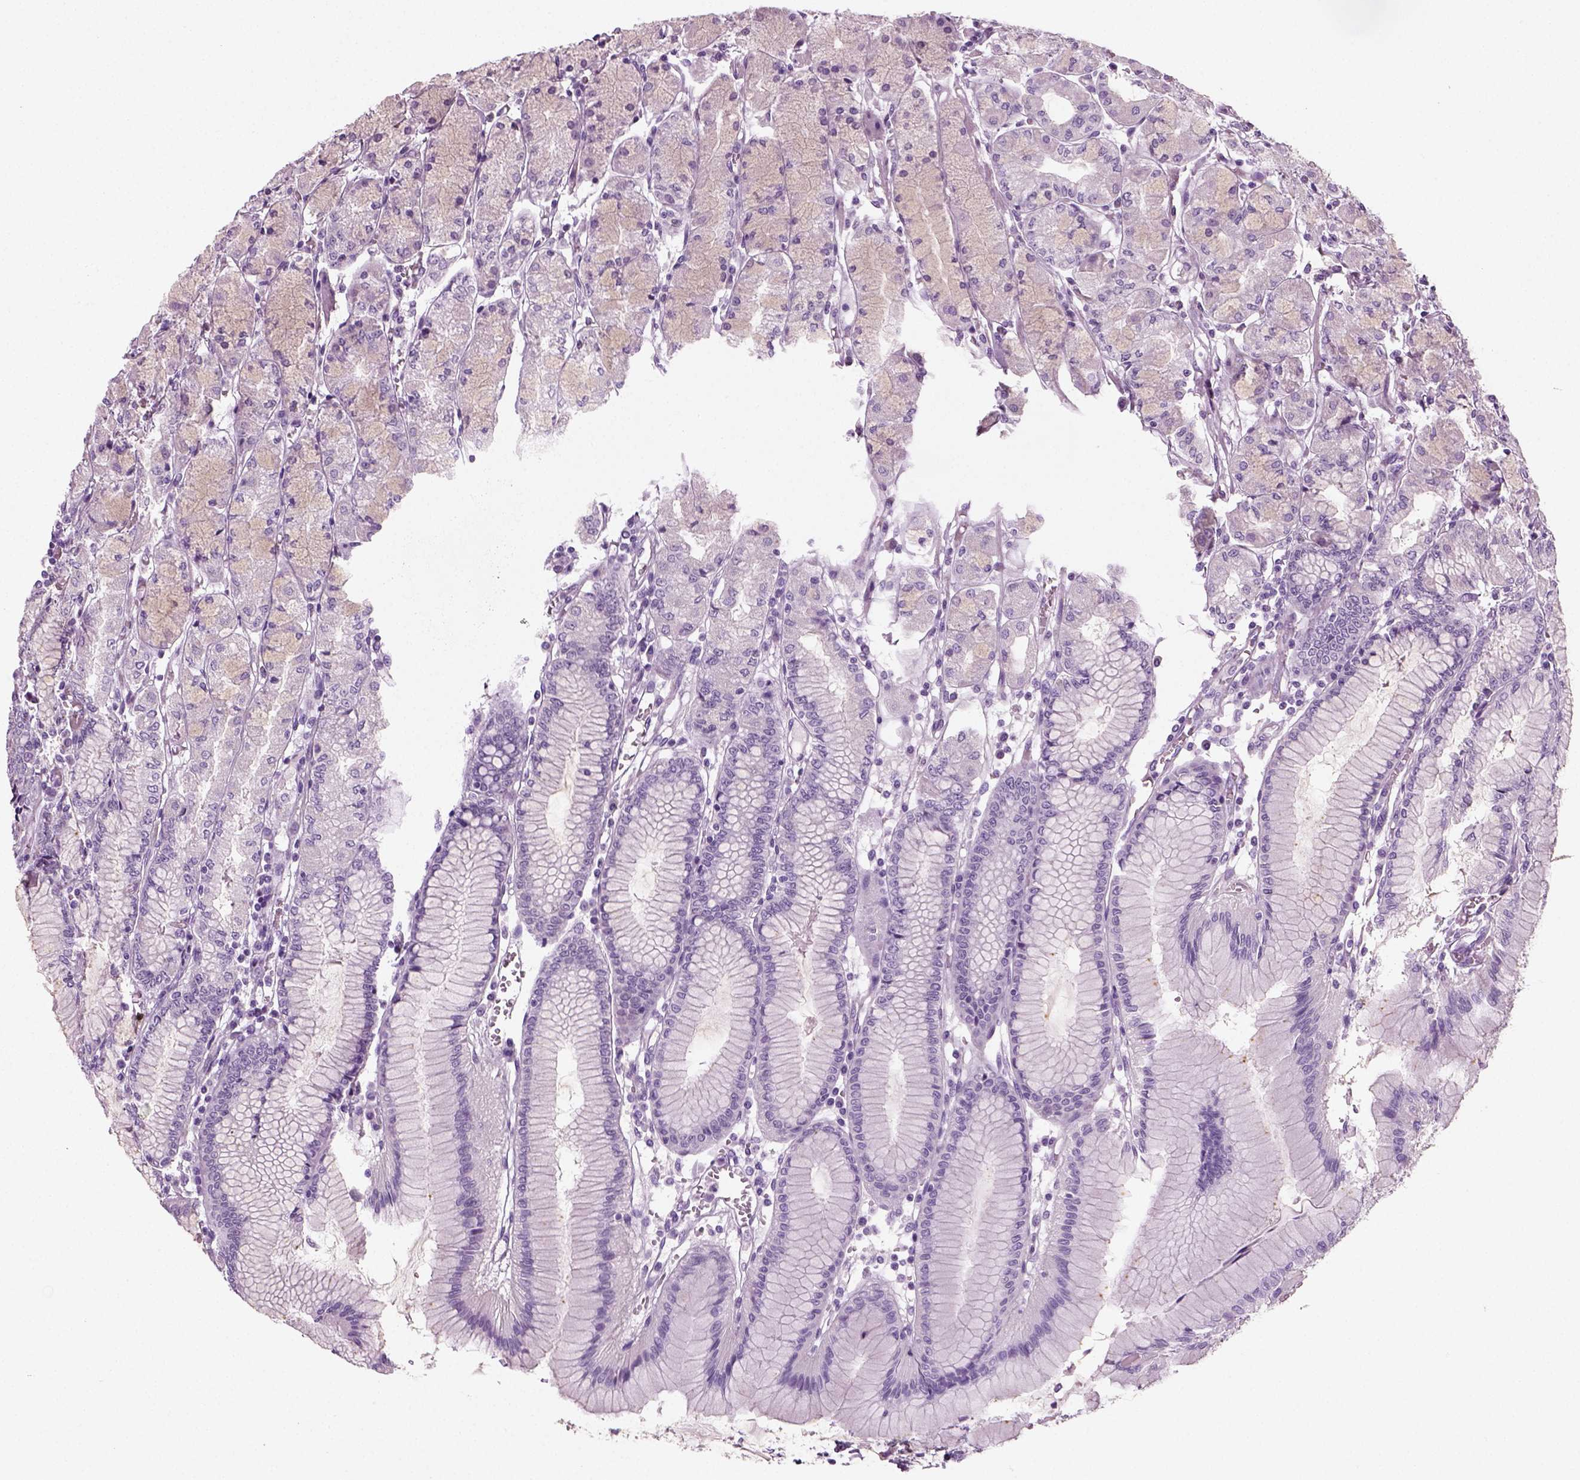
{"staining": {"intensity": "negative", "quantity": "none", "location": "none"}, "tissue": "stomach", "cell_type": "Glandular cells", "image_type": "normal", "snomed": [{"axis": "morphology", "description": "Normal tissue, NOS"}, {"axis": "topography", "description": "Stomach, upper"}], "caption": "IHC of unremarkable stomach shows no staining in glandular cells.", "gene": "SPATA31E1", "patient": {"sex": "male", "age": 69}}